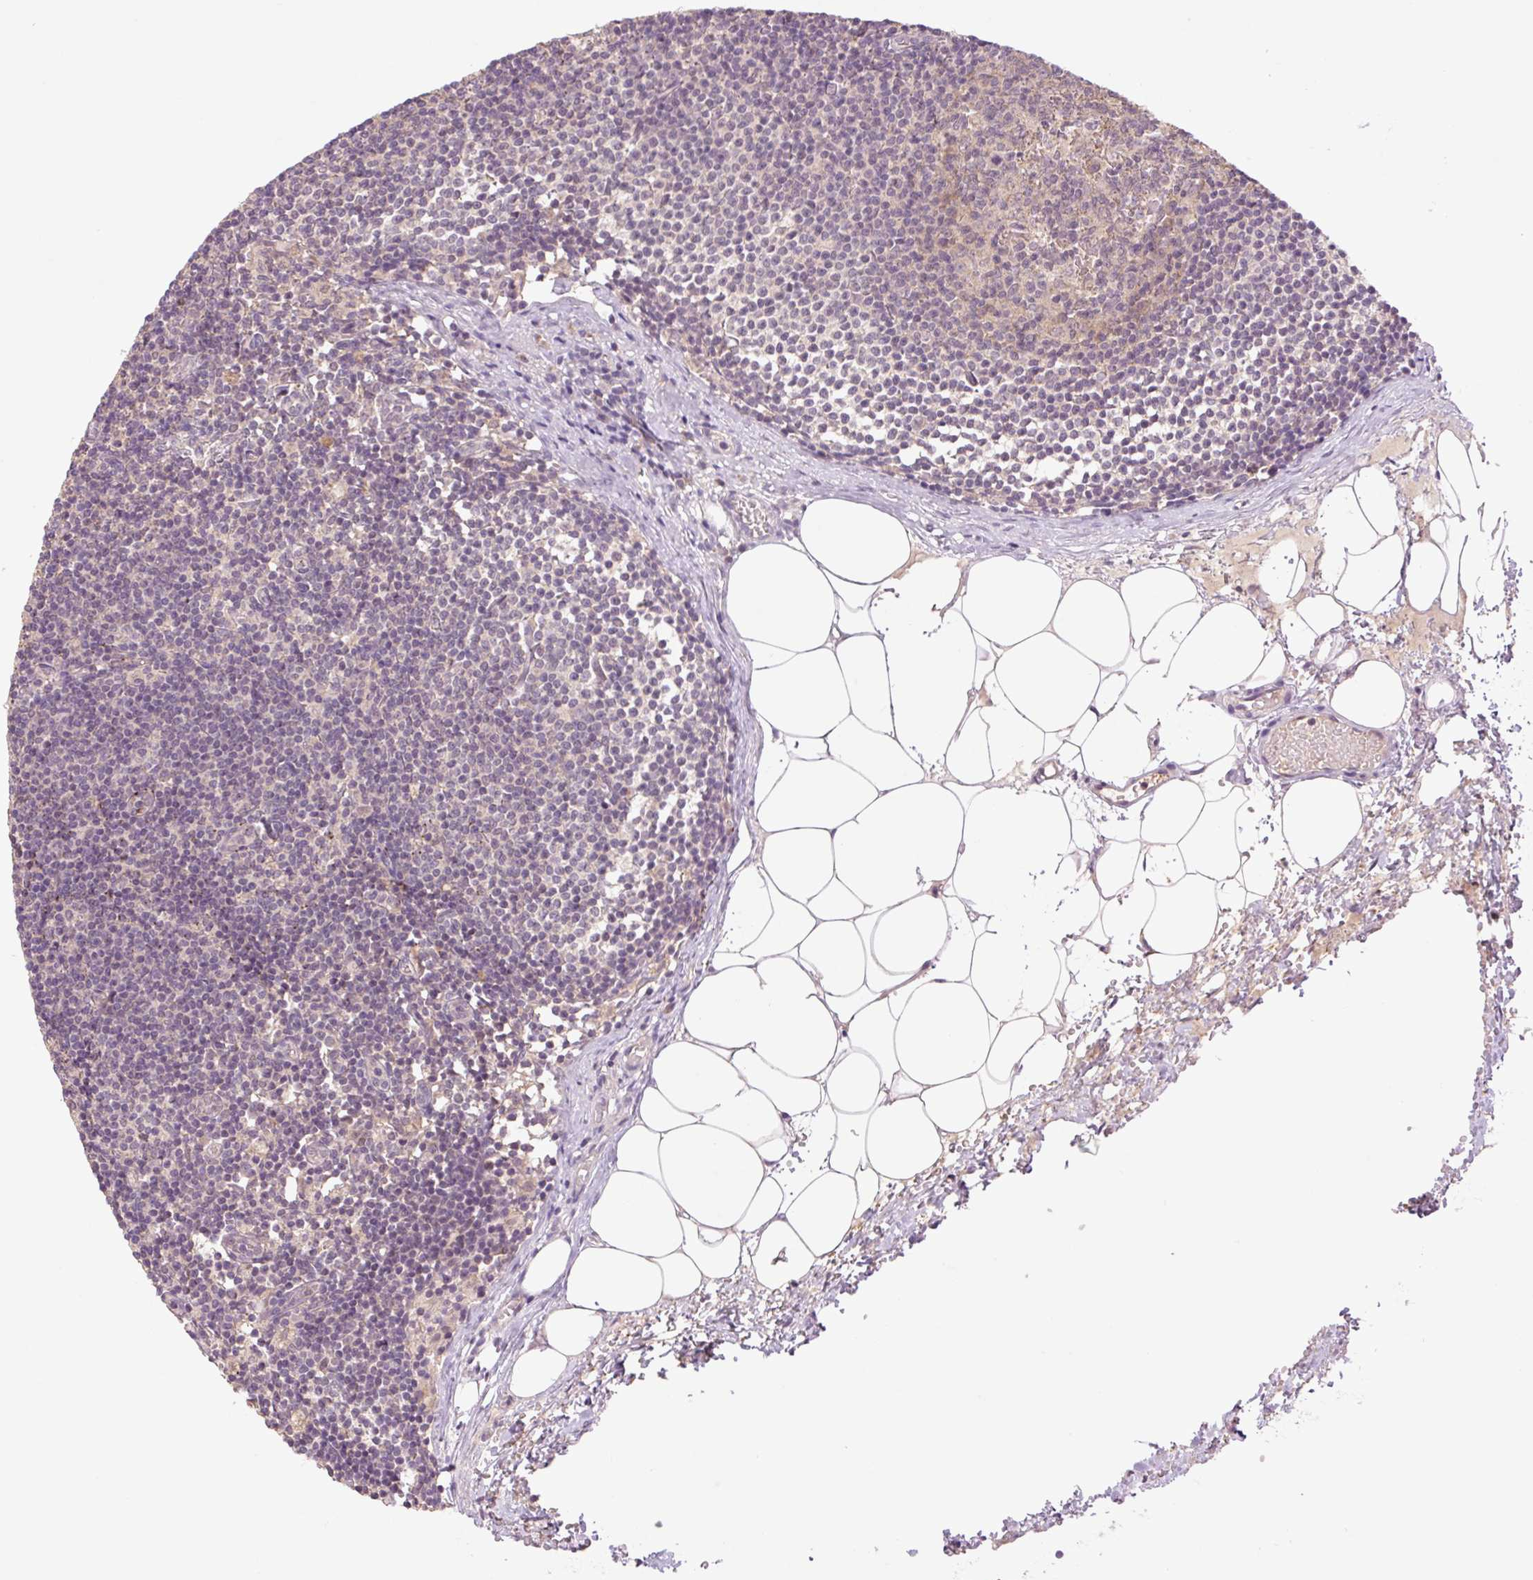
{"staining": {"intensity": "weak", "quantity": "25%-75%", "location": "cytoplasmic/membranous"}, "tissue": "lymph node", "cell_type": "Germinal center cells", "image_type": "normal", "snomed": [{"axis": "morphology", "description": "Normal tissue, NOS"}, {"axis": "topography", "description": "Lymph node"}], "caption": "Immunohistochemical staining of unremarkable lymph node exhibits 25%-75% levels of weak cytoplasmic/membranous protein expression in about 25%-75% of germinal center cells. The protein is stained brown, and the nuclei are stained in blue (DAB (3,3'-diaminobenzidine) IHC with brightfield microscopy, high magnification).", "gene": "YJU2B", "patient": {"sex": "male", "age": 49}}